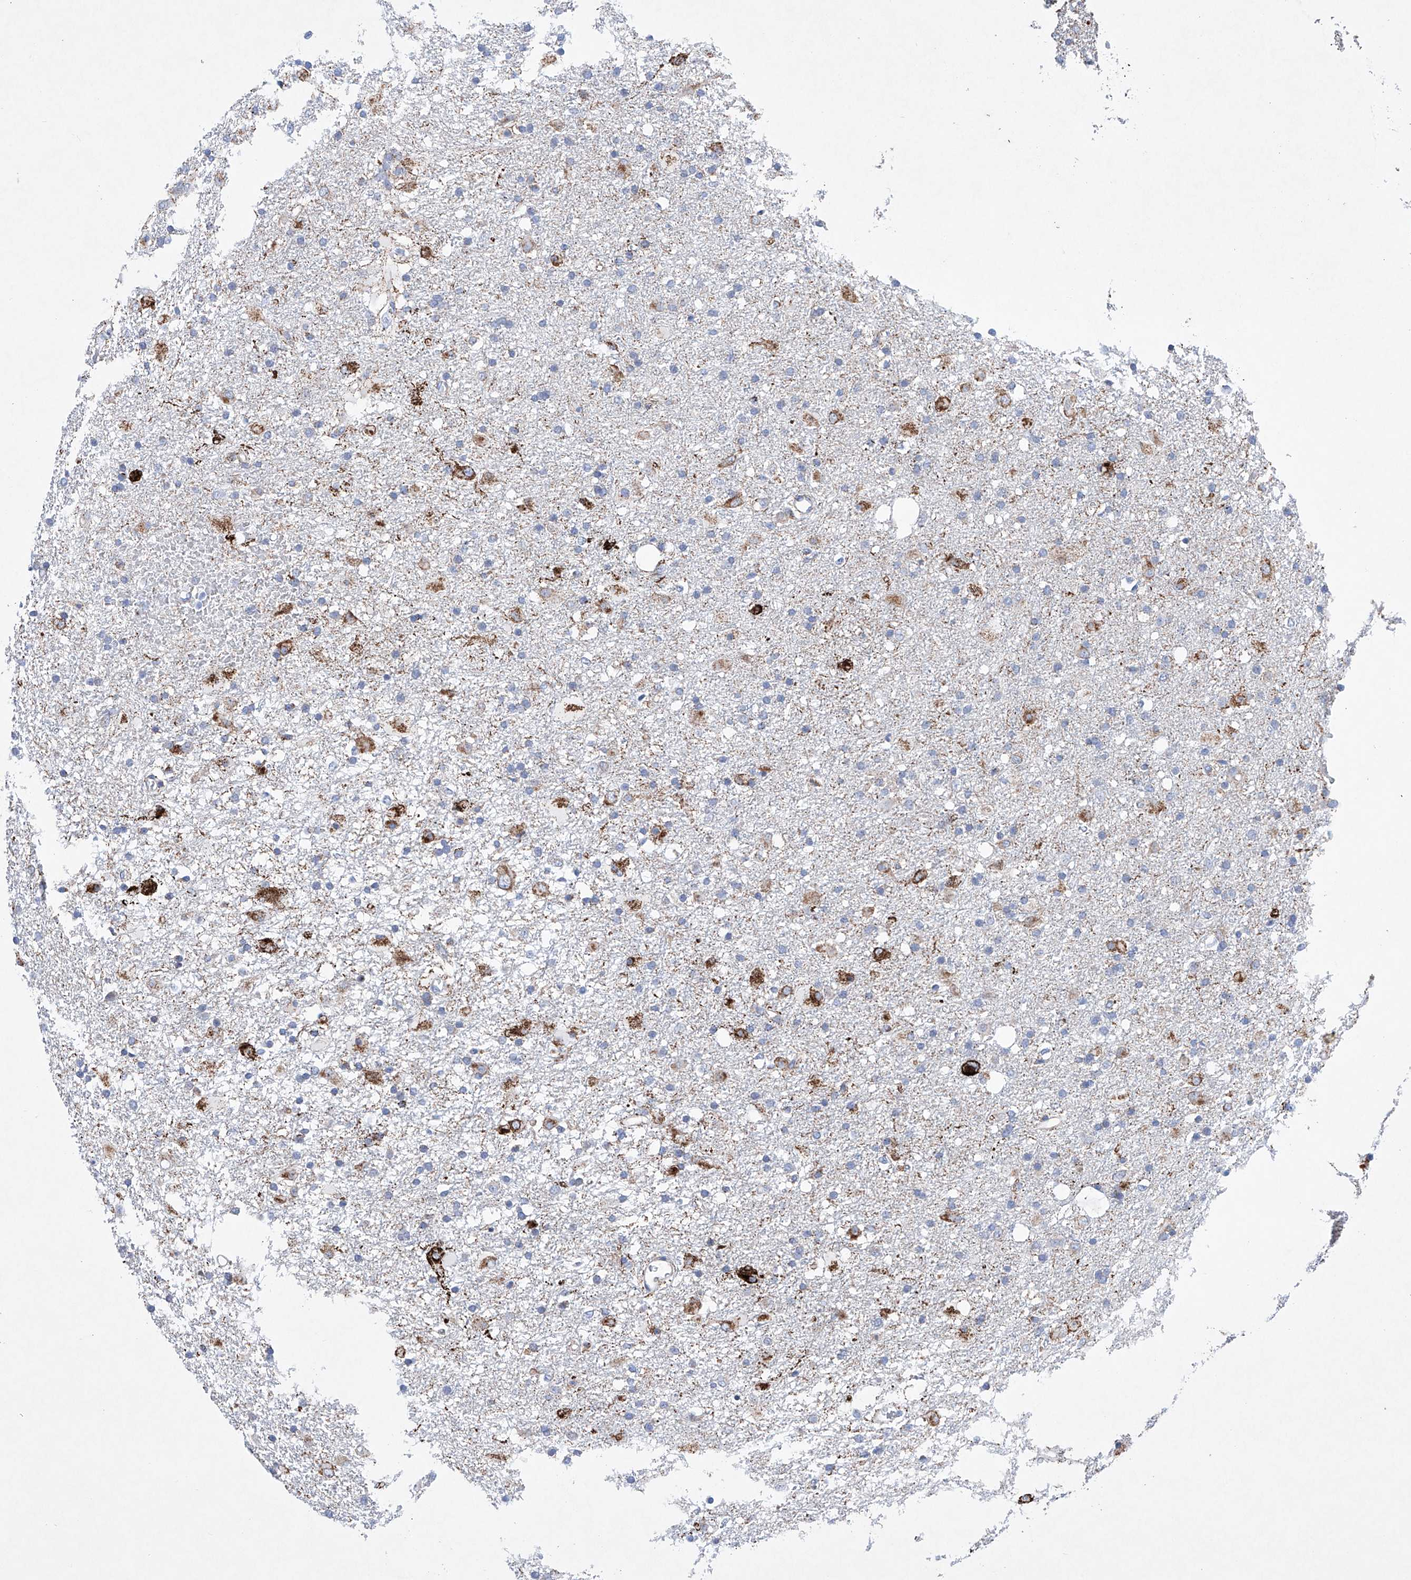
{"staining": {"intensity": "negative", "quantity": "none", "location": "none"}, "tissue": "glioma", "cell_type": "Tumor cells", "image_type": "cancer", "snomed": [{"axis": "morphology", "description": "Glioma, malignant, Low grade"}, {"axis": "topography", "description": "Brain"}], "caption": "This is an IHC histopathology image of glioma. There is no staining in tumor cells.", "gene": "NRROS", "patient": {"sex": "male", "age": 65}}